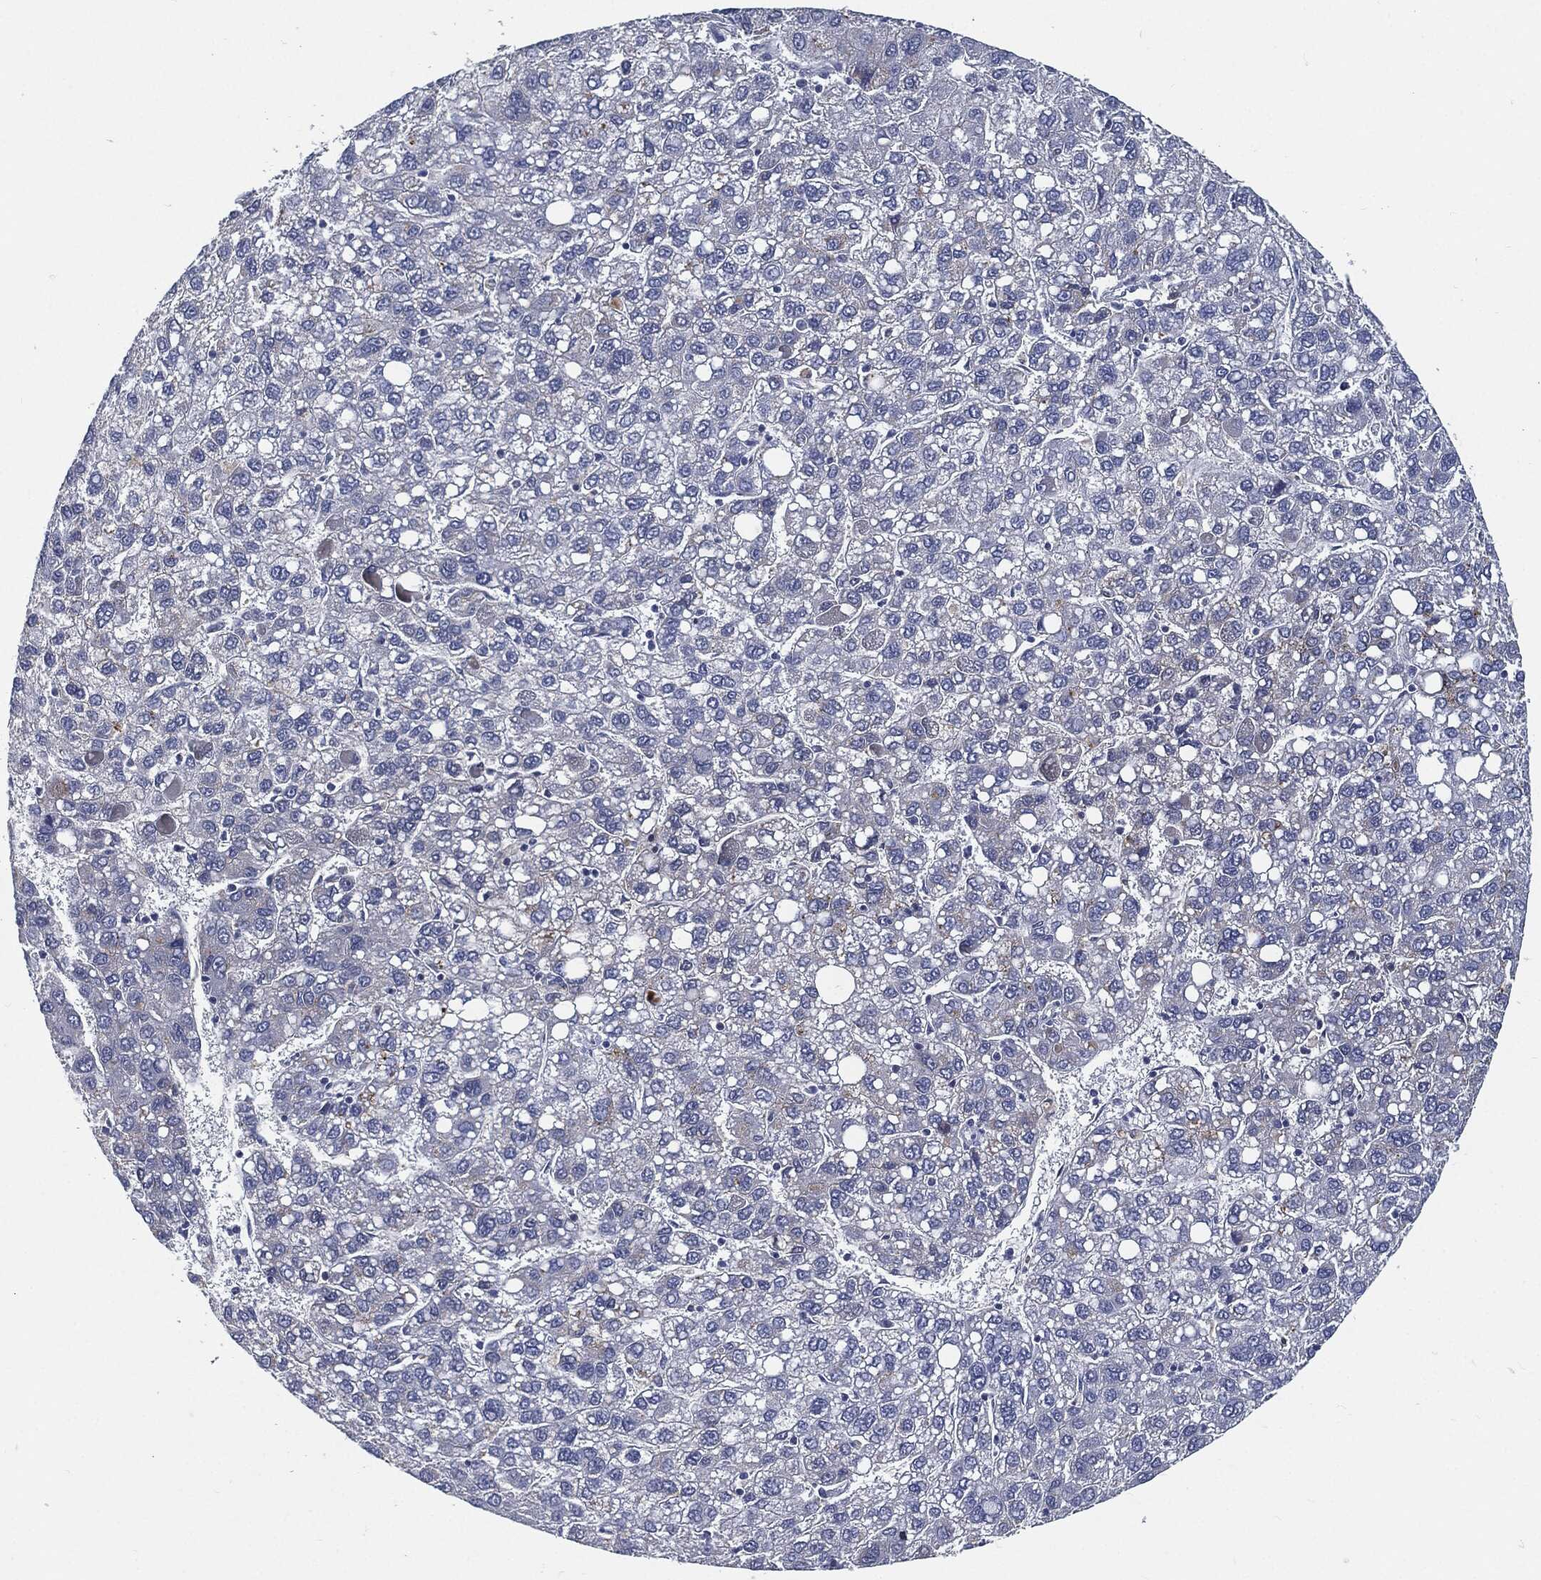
{"staining": {"intensity": "weak", "quantity": "<25%", "location": "cytoplasmic/membranous"}, "tissue": "liver cancer", "cell_type": "Tumor cells", "image_type": "cancer", "snomed": [{"axis": "morphology", "description": "Carcinoma, Hepatocellular, NOS"}, {"axis": "topography", "description": "Liver"}], "caption": "A micrograph of liver cancer stained for a protein shows no brown staining in tumor cells.", "gene": "MST1", "patient": {"sex": "female", "age": 82}}